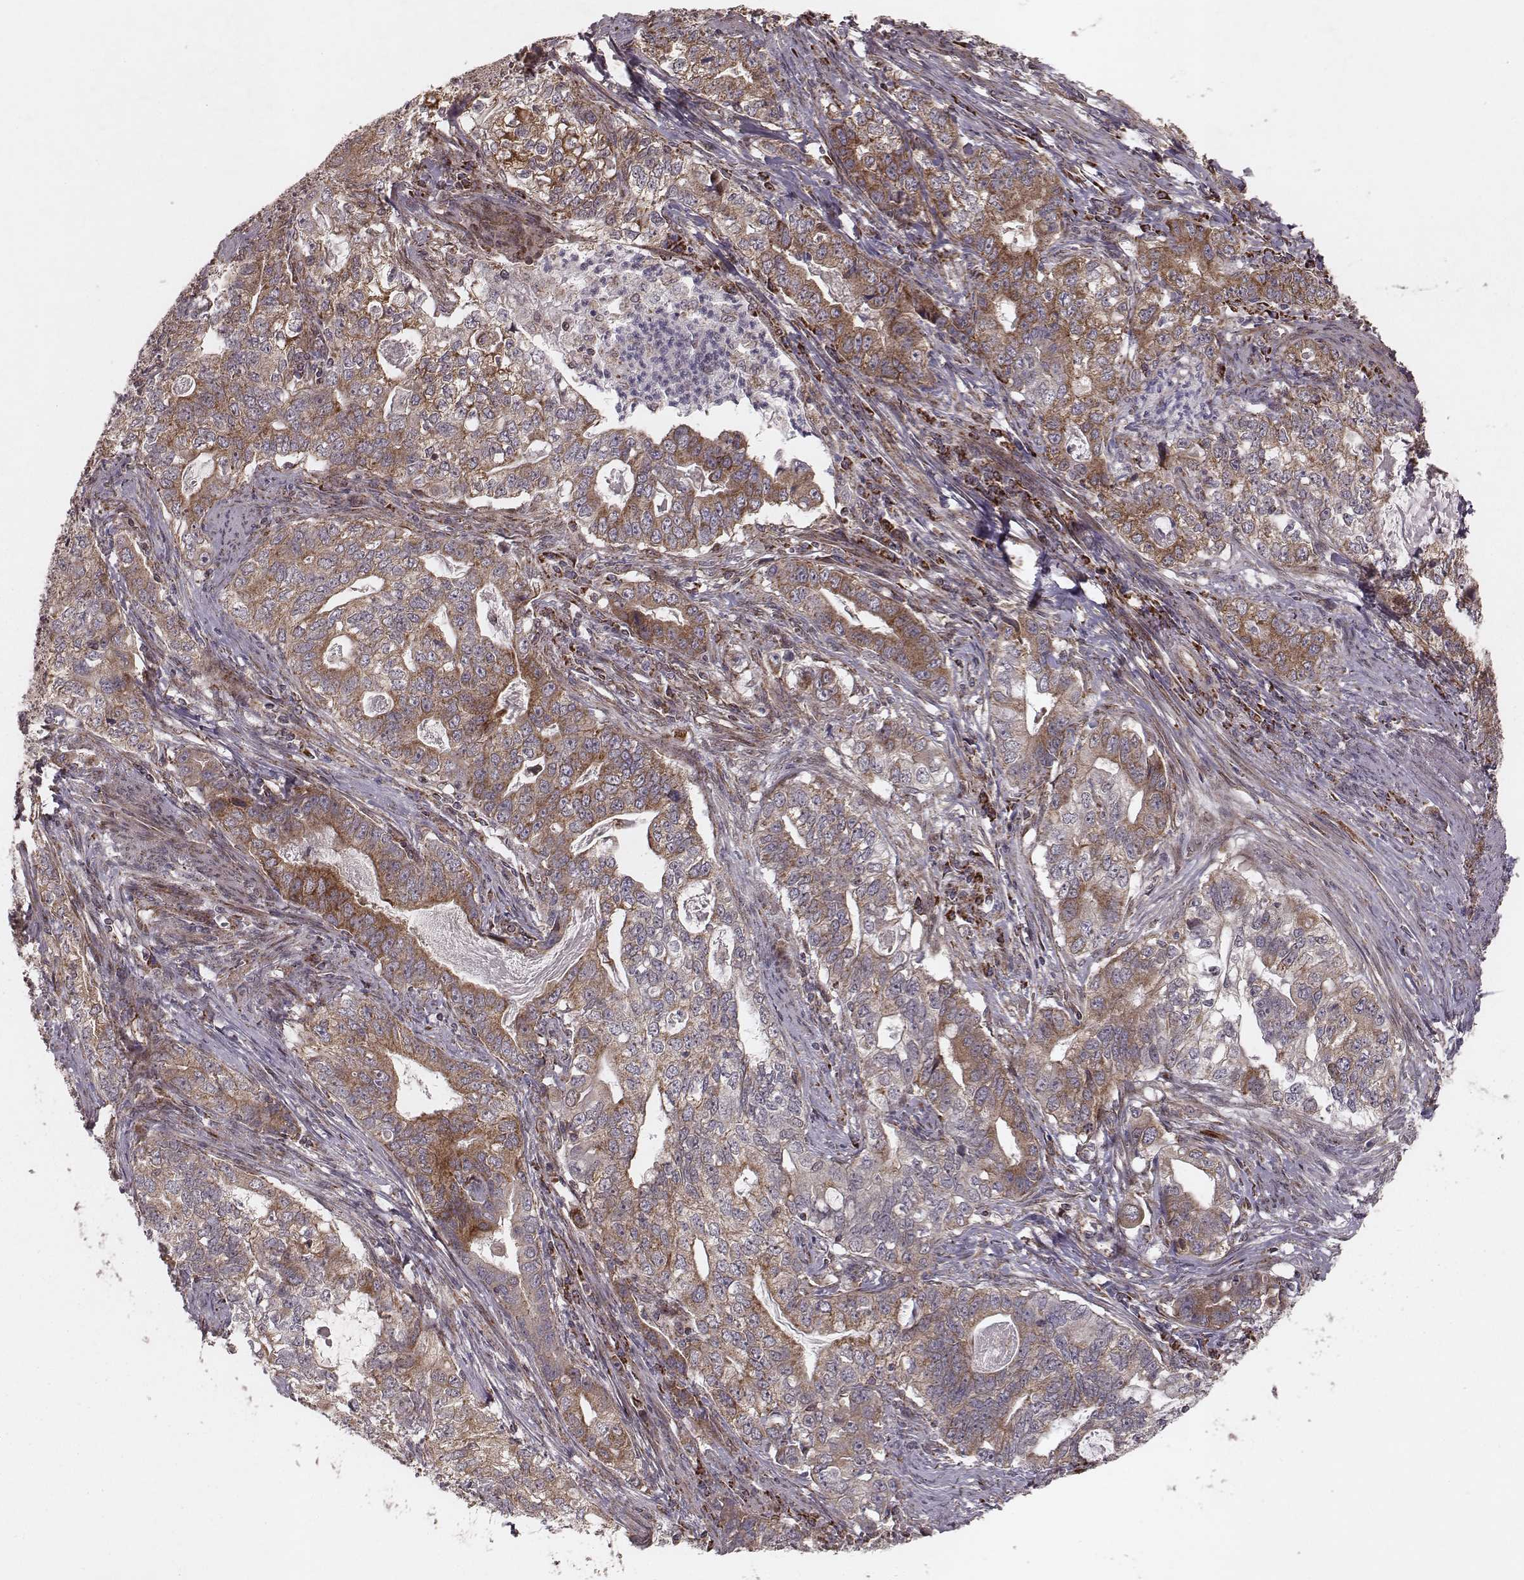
{"staining": {"intensity": "moderate", "quantity": ">75%", "location": "cytoplasmic/membranous"}, "tissue": "stomach cancer", "cell_type": "Tumor cells", "image_type": "cancer", "snomed": [{"axis": "morphology", "description": "Adenocarcinoma, NOS"}, {"axis": "topography", "description": "Stomach, lower"}], "caption": "Immunohistochemistry (IHC) of human stomach cancer displays medium levels of moderate cytoplasmic/membranous staining in approximately >75% of tumor cells. (IHC, brightfield microscopy, high magnification).", "gene": "NDUFA7", "patient": {"sex": "female", "age": 72}}